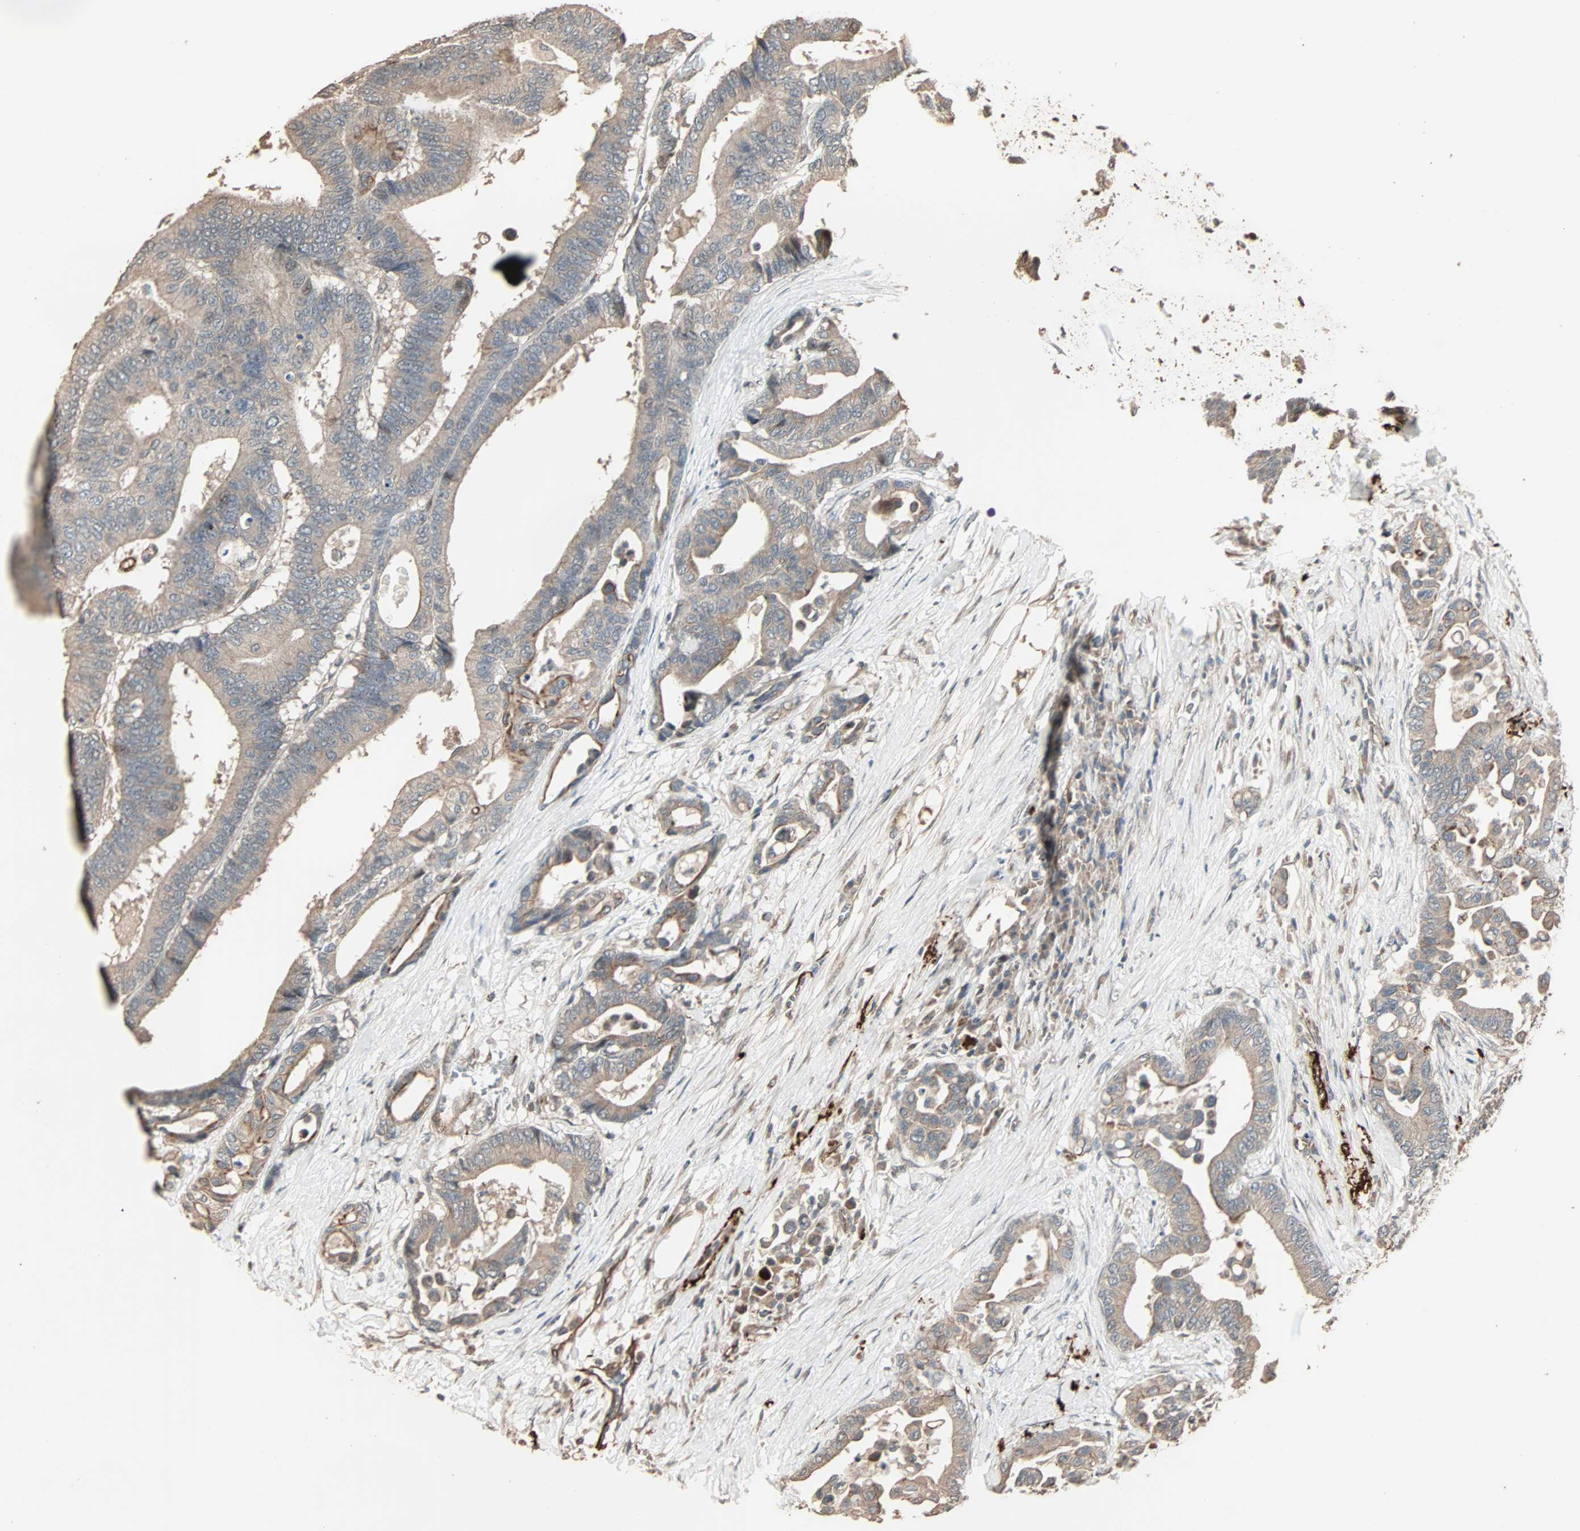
{"staining": {"intensity": "weak", "quantity": ">75%", "location": "cytoplasmic/membranous"}, "tissue": "colorectal cancer", "cell_type": "Tumor cells", "image_type": "cancer", "snomed": [{"axis": "morphology", "description": "Normal tissue, NOS"}, {"axis": "morphology", "description": "Adenocarcinoma, NOS"}, {"axis": "topography", "description": "Colon"}], "caption": "Adenocarcinoma (colorectal) stained with a protein marker demonstrates weak staining in tumor cells.", "gene": "CALCRL", "patient": {"sex": "male", "age": 82}}